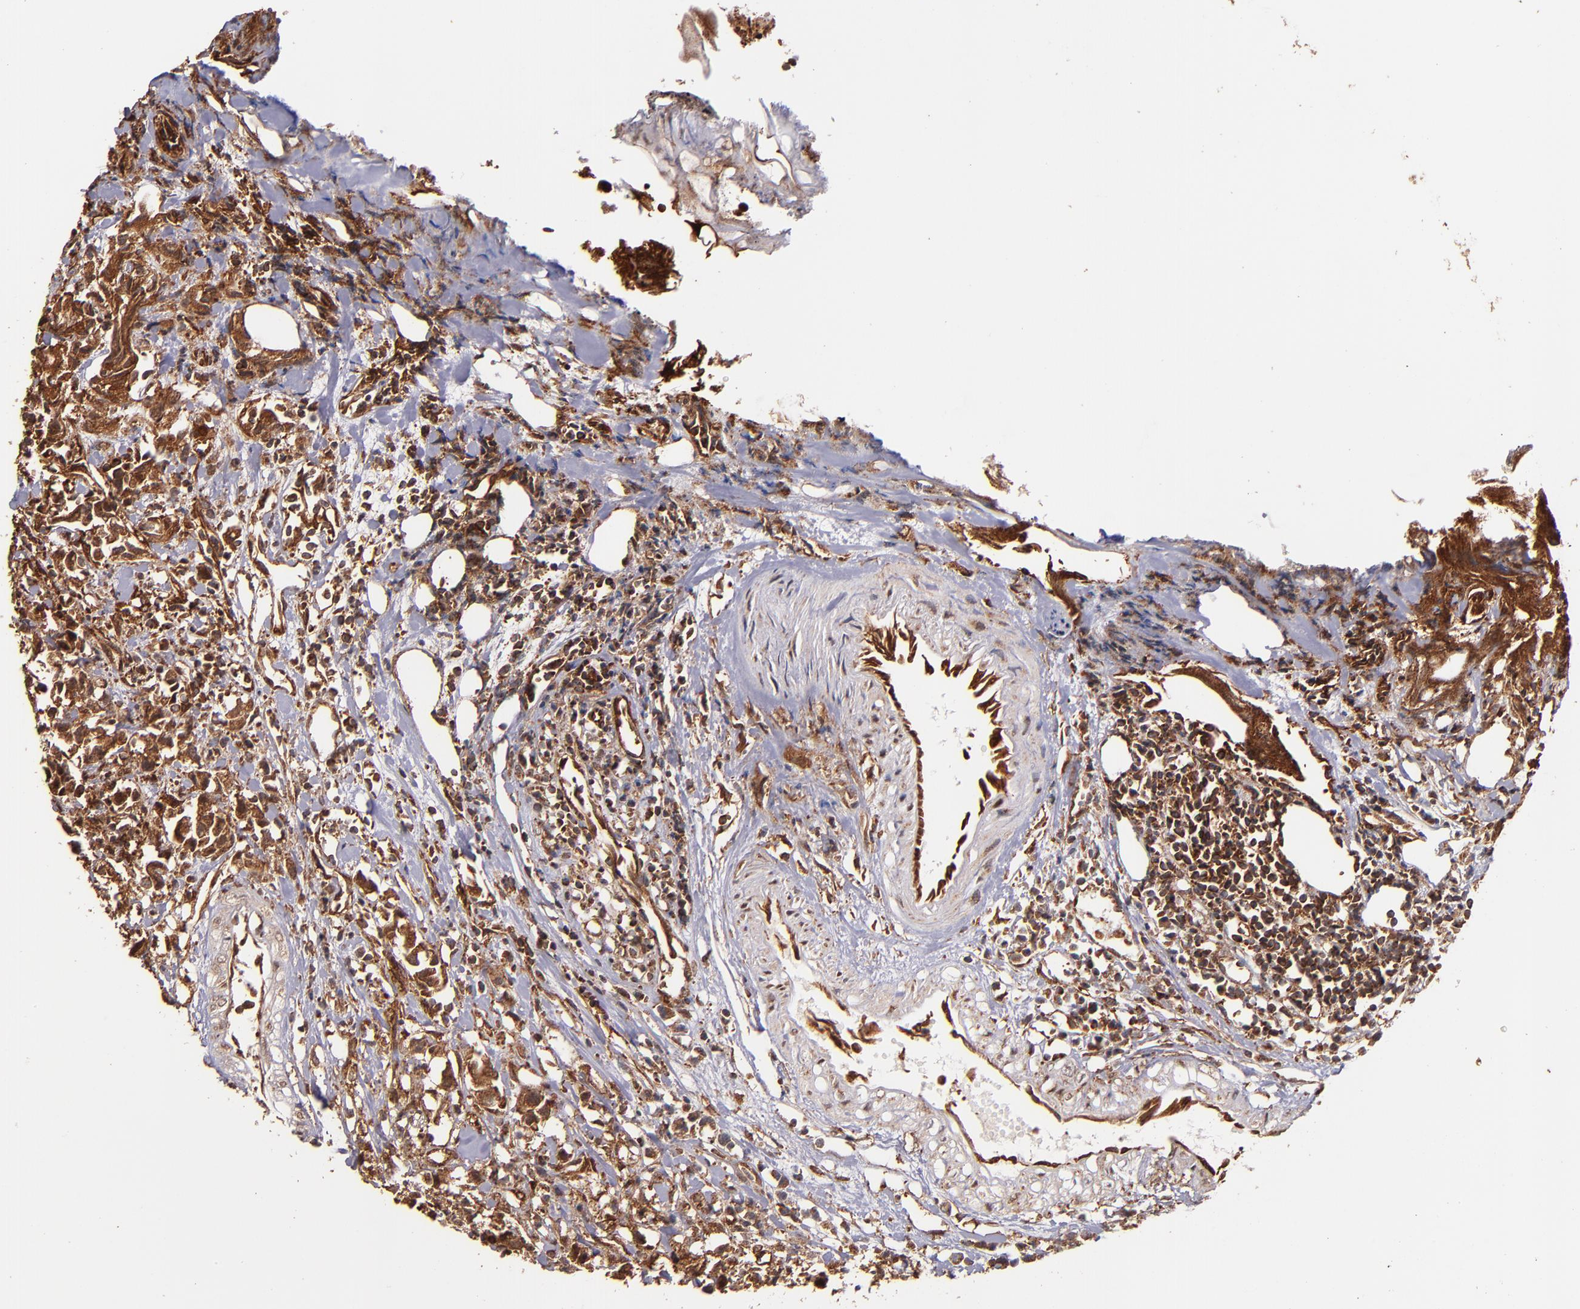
{"staining": {"intensity": "strong", "quantity": ">75%", "location": "cytoplasmic/membranous,nuclear"}, "tissue": "urothelial cancer", "cell_type": "Tumor cells", "image_type": "cancer", "snomed": [{"axis": "morphology", "description": "Urothelial carcinoma, High grade"}, {"axis": "topography", "description": "Urinary bladder"}], "caption": "Immunohistochemical staining of human high-grade urothelial carcinoma displays high levels of strong cytoplasmic/membranous and nuclear protein positivity in approximately >75% of tumor cells.", "gene": "STX8", "patient": {"sex": "female", "age": 75}}